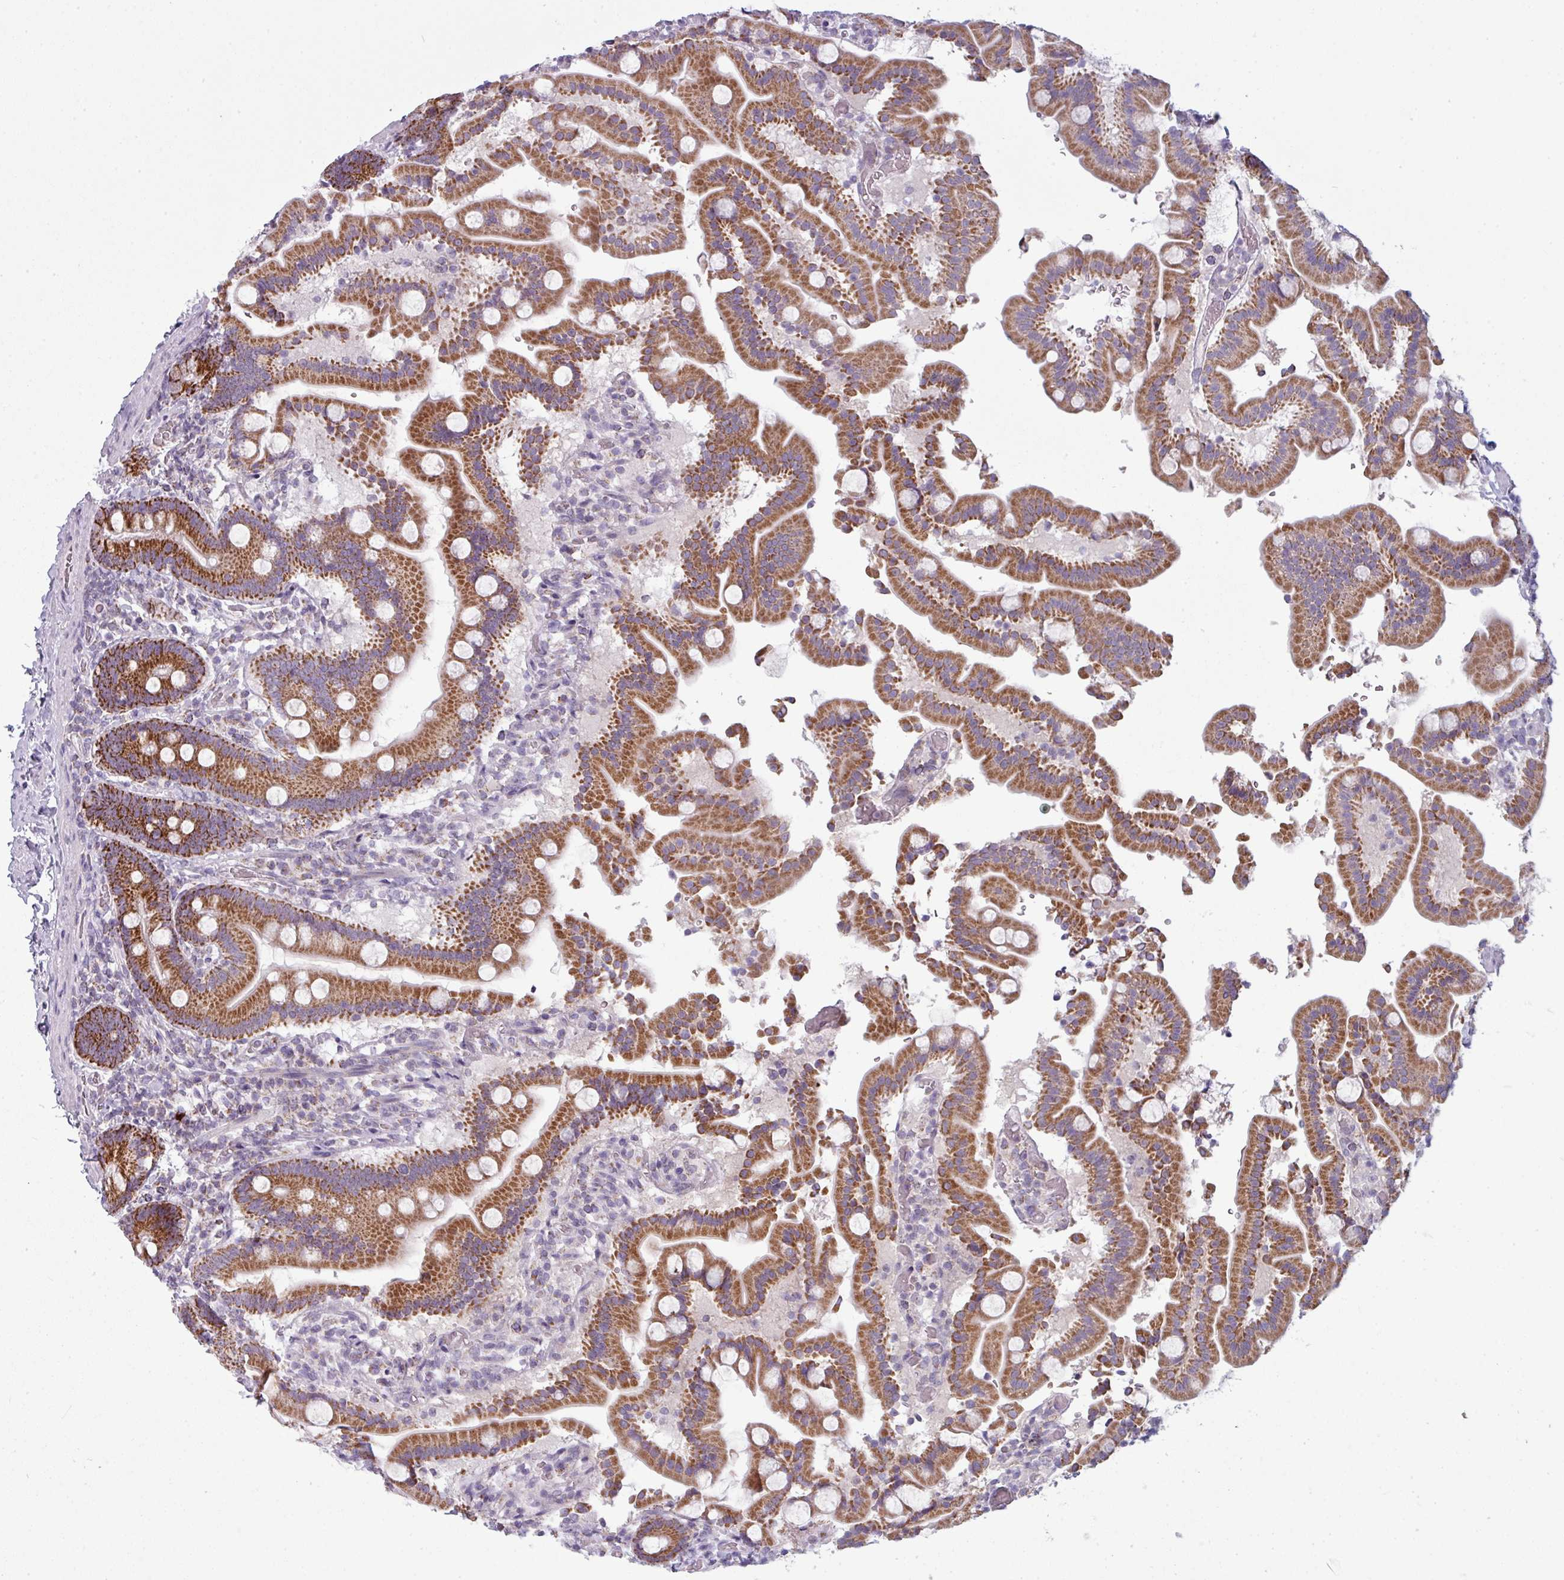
{"staining": {"intensity": "strong", "quantity": ">75%", "location": "cytoplasmic/membranous"}, "tissue": "duodenum", "cell_type": "Glandular cells", "image_type": "normal", "snomed": [{"axis": "morphology", "description": "Normal tissue, NOS"}, {"axis": "topography", "description": "Duodenum"}], "caption": "Immunohistochemical staining of normal duodenum demonstrates high levels of strong cytoplasmic/membranous staining in approximately >75% of glandular cells.", "gene": "ZNF615", "patient": {"sex": "male", "age": 55}}